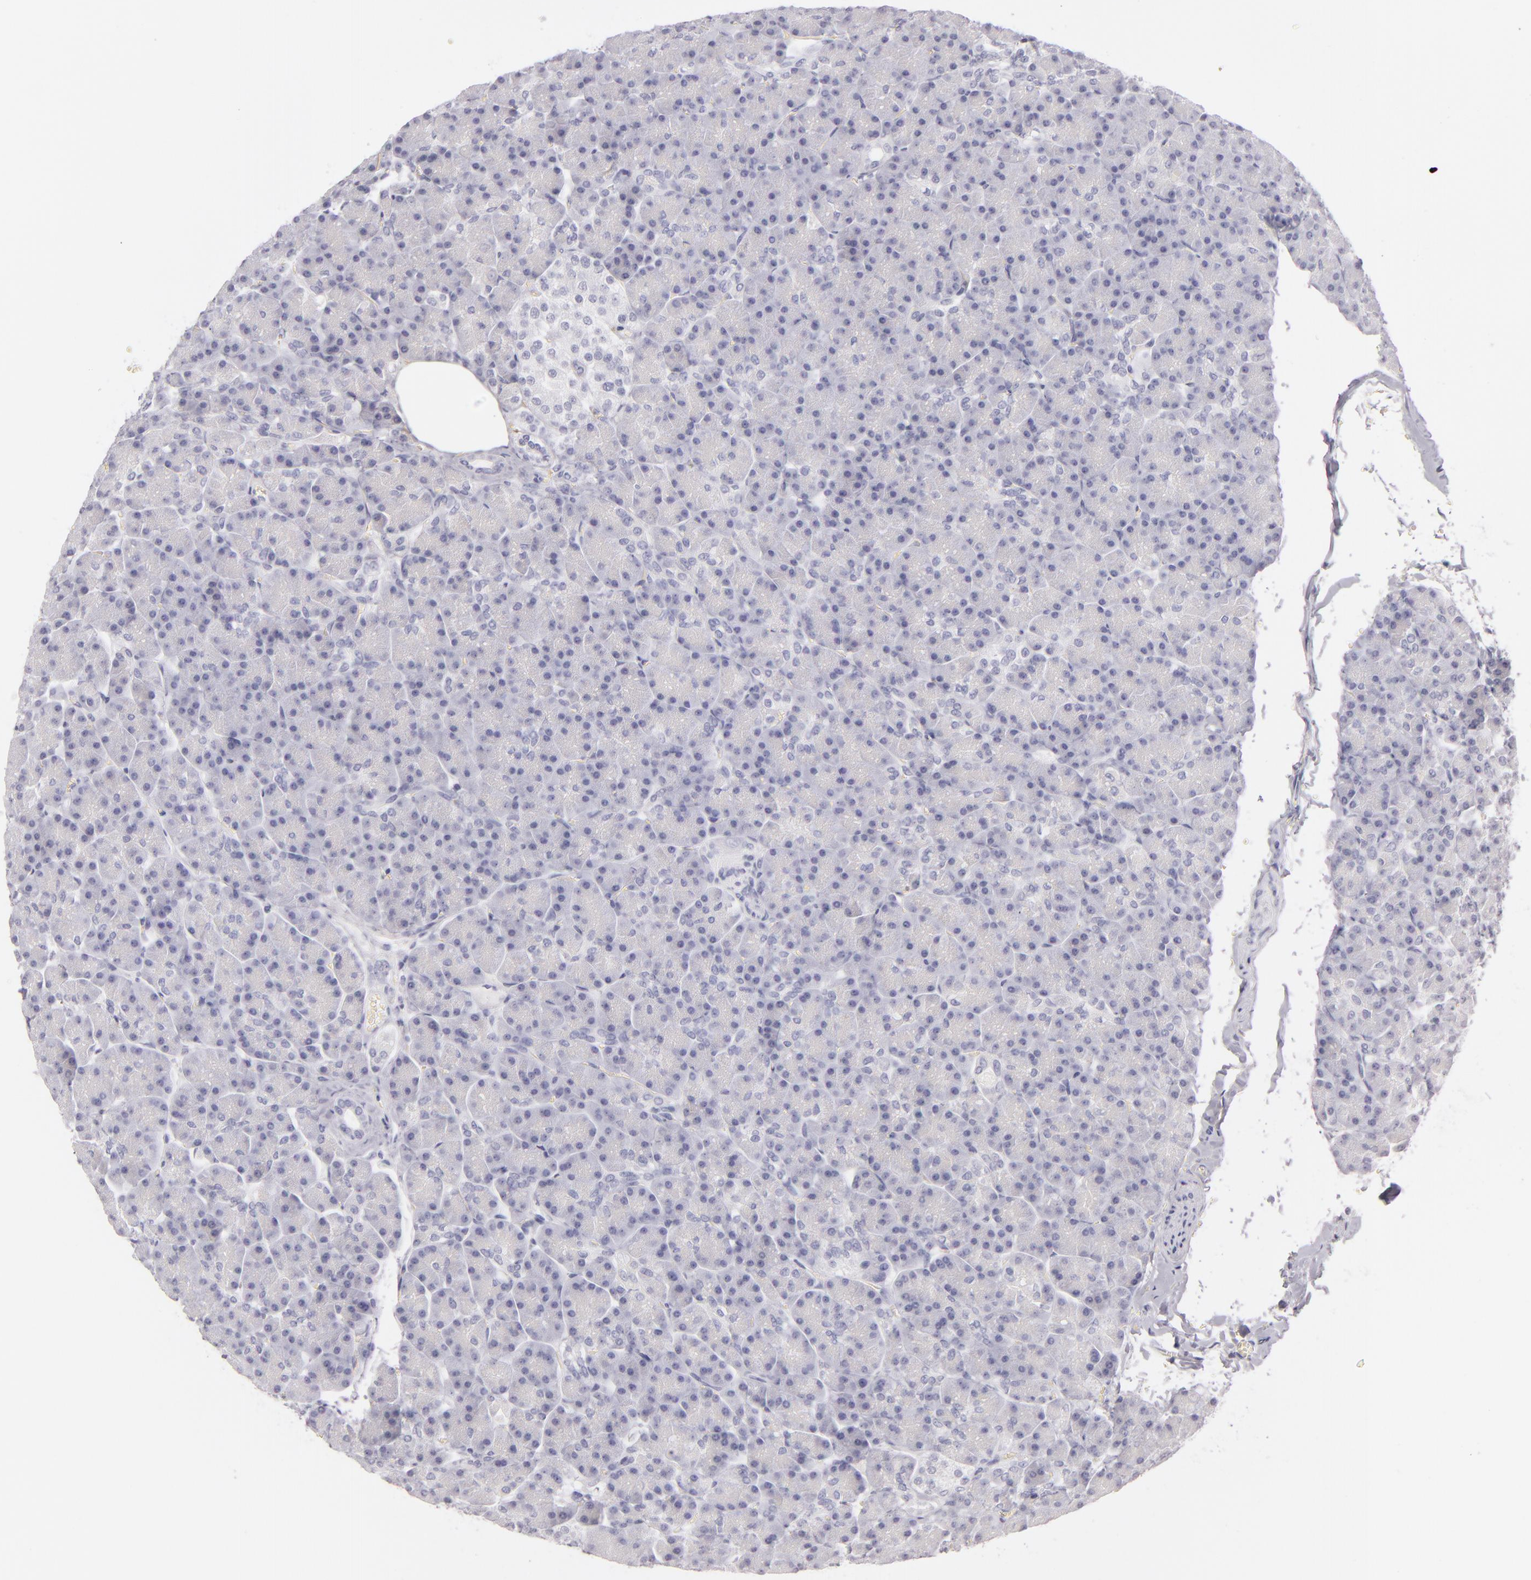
{"staining": {"intensity": "negative", "quantity": "none", "location": "none"}, "tissue": "pancreas", "cell_type": "Exocrine glandular cells", "image_type": "normal", "snomed": [{"axis": "morphology", "description": "Normal tissue, NOS"}, {"axis": "topography", "description": "Pancreas"}], "caption": "An image of pancreas stained for a protein reveals no brown staining in exocrine glandular cells.", "gene": "CD207", "patient": {"sex": "female", "age": 43}}